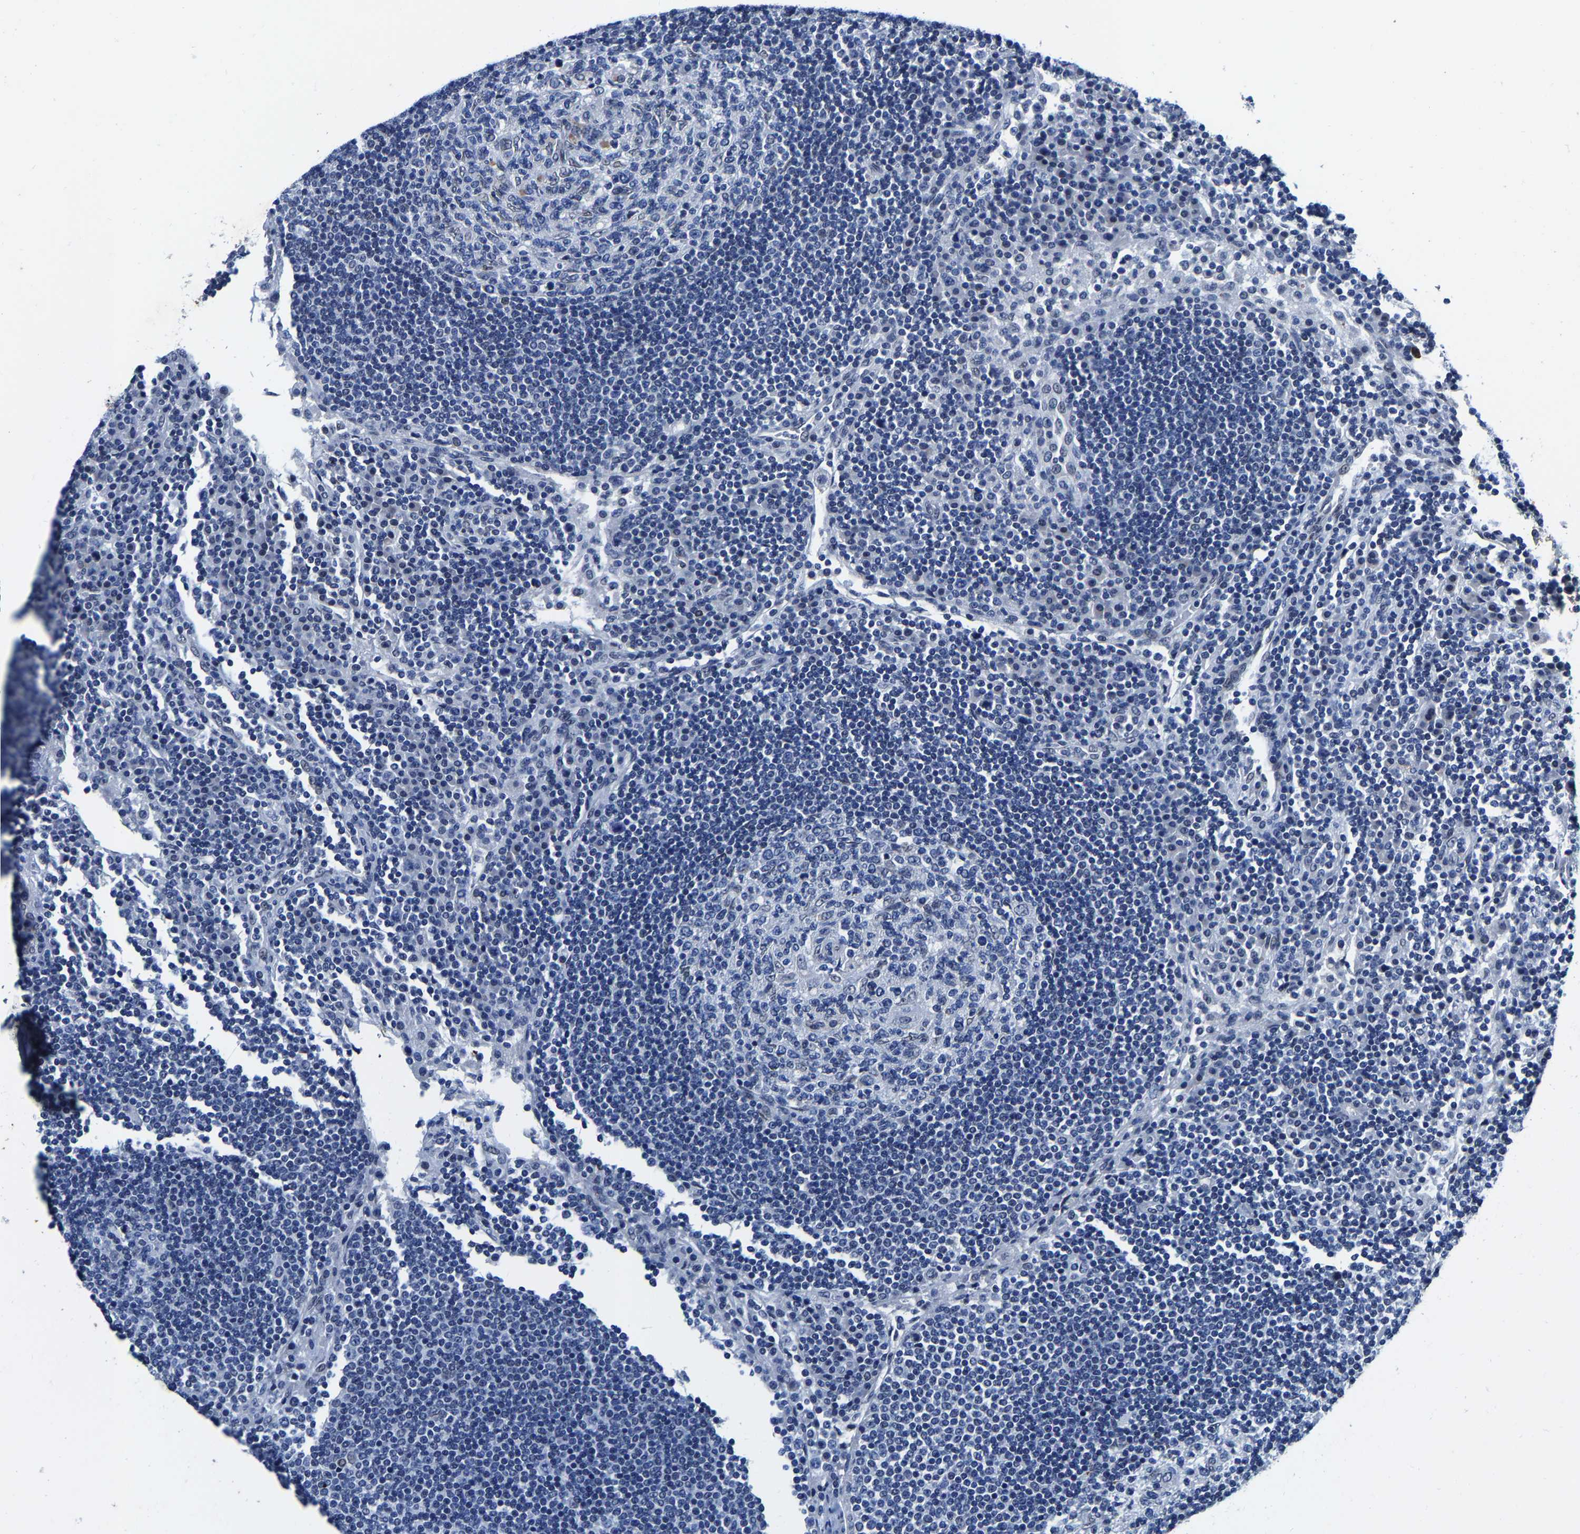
{"staining": {"intensity": "negative", "quantity": "none", "location": "none"}, "tissue": "lymph node", "cell_type": "Germinal center cells", "image_type": "normal", "snomed": [{"axis": "morphology", "description": "Normal tissue, NOS"}, {"axis": "topography", "description": "Lymph node"}], "caption": "Immunohistochemical staining of normal human lymph node displays no significant expression in germinal center cells.", "gene": "UBN2", "patient": {"sex": "female", "age": 53}}